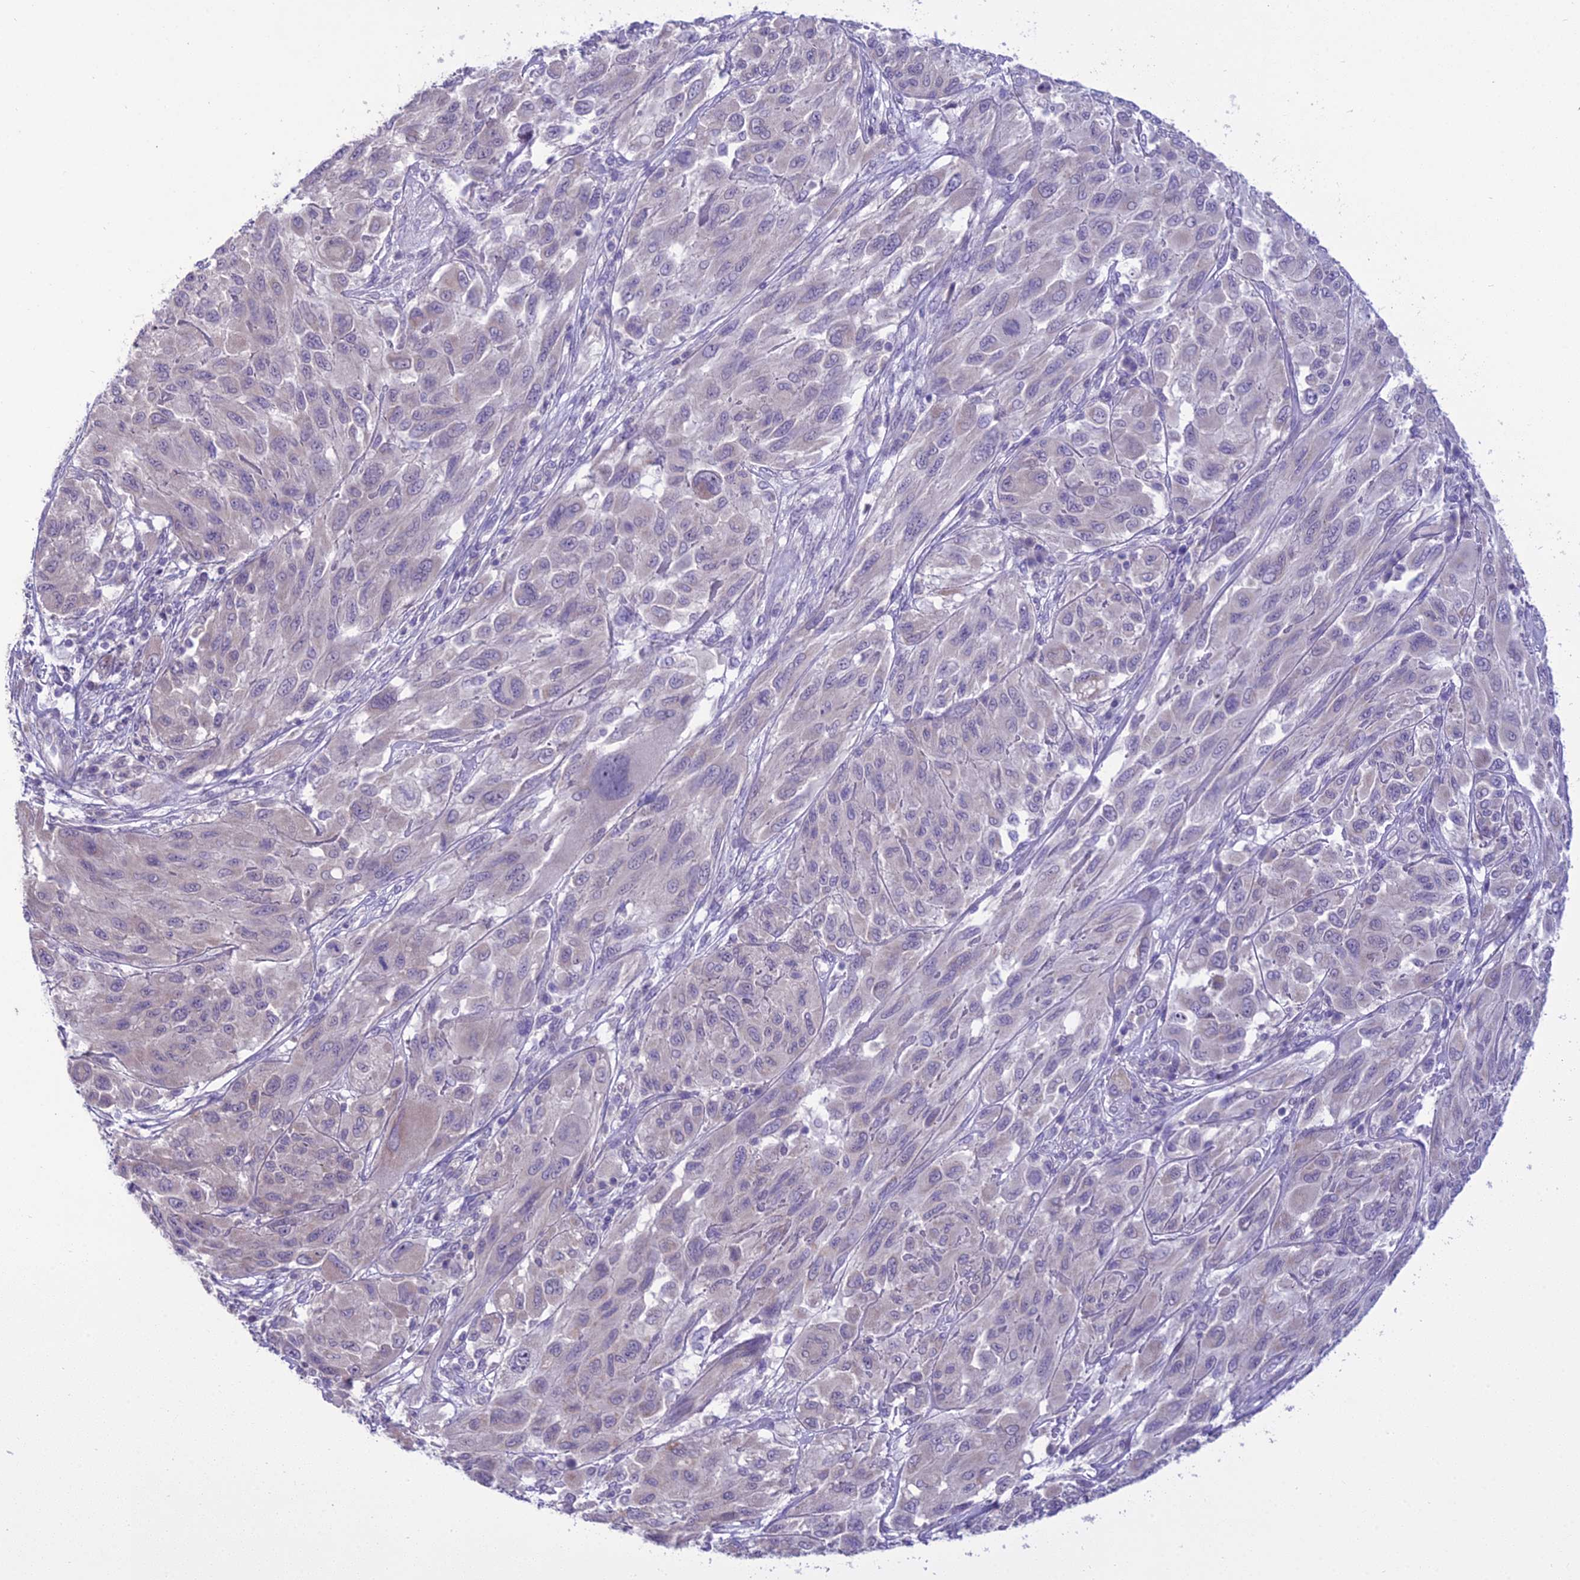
{"staining": {"intensity": "negative", "quantity": "none", "location": "none"}, "tissue": "melanoma", "cell_type": "Tumor cells", "image_type": "cancer", "snomed": [{"axis": "morphology", "description": "Malignant melanoma, NOS"}, {"axis": "topography", "description": "Skin"}], "caption": "Immunohistochemistry micrograph of malignant melanoma stained for a protein (brown), which displays no staining in tumor cells.", "gene": "SCRT1", "patient": {"sex": "female", "age": 91}}